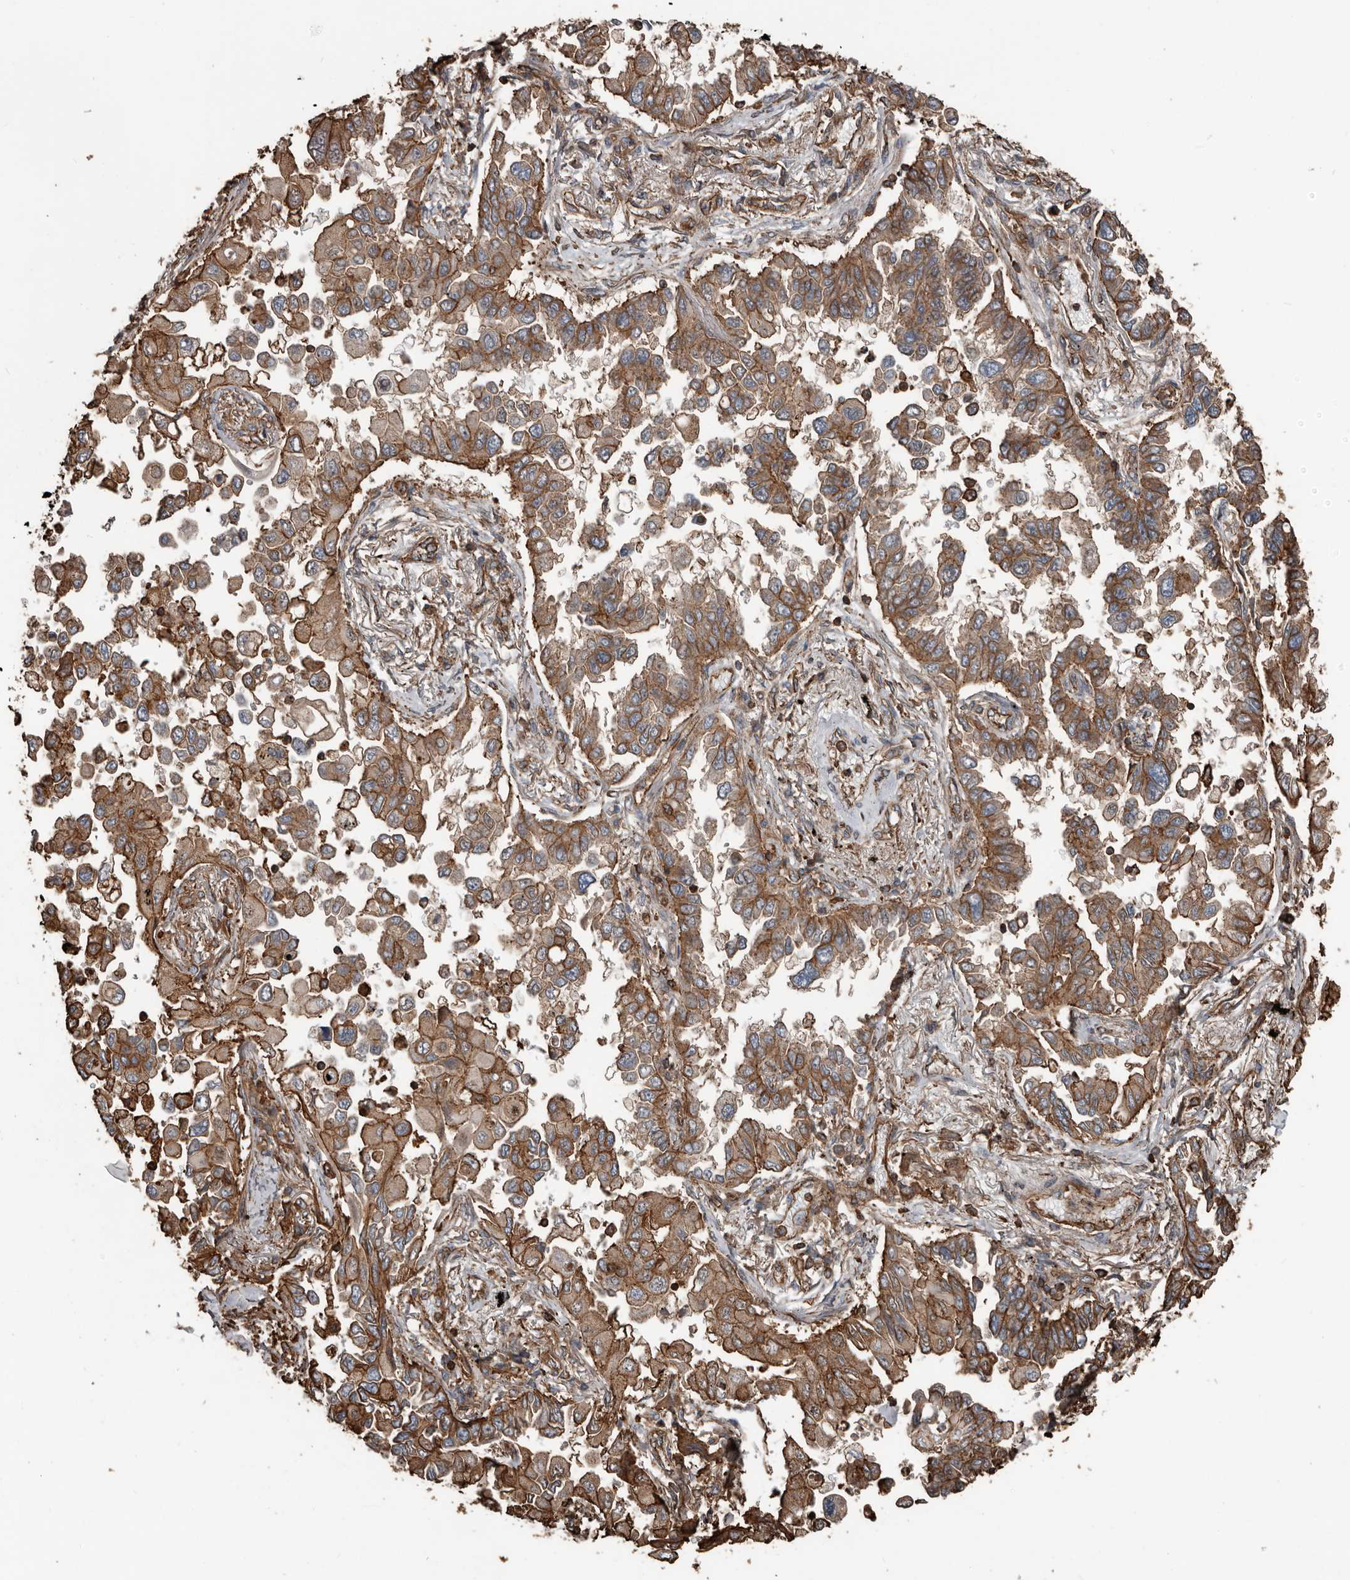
{"staining": {"intensity": "moderate", "quantity": ">75%", "location": "cytoplasmic/membranous"}, "tissue": "lung cancer", "cell_type": "Tumor cells", "image_type": "cancer", "snomed": [{"axis": "morphology", "description": "Adenocarcinoma, NOS"}, {"axis": "topography", "description": "Lung"}], "caption": "This micrograph exhibits lung cancer stained with IHC to label a protein in brown. The cytoplasmic/membranous of tumor cells show moderate positivity for the protein. Nuclei are counter-stained blue.", "gene": "DENND6B", "patient": {"sex": "female", "age": 67}}